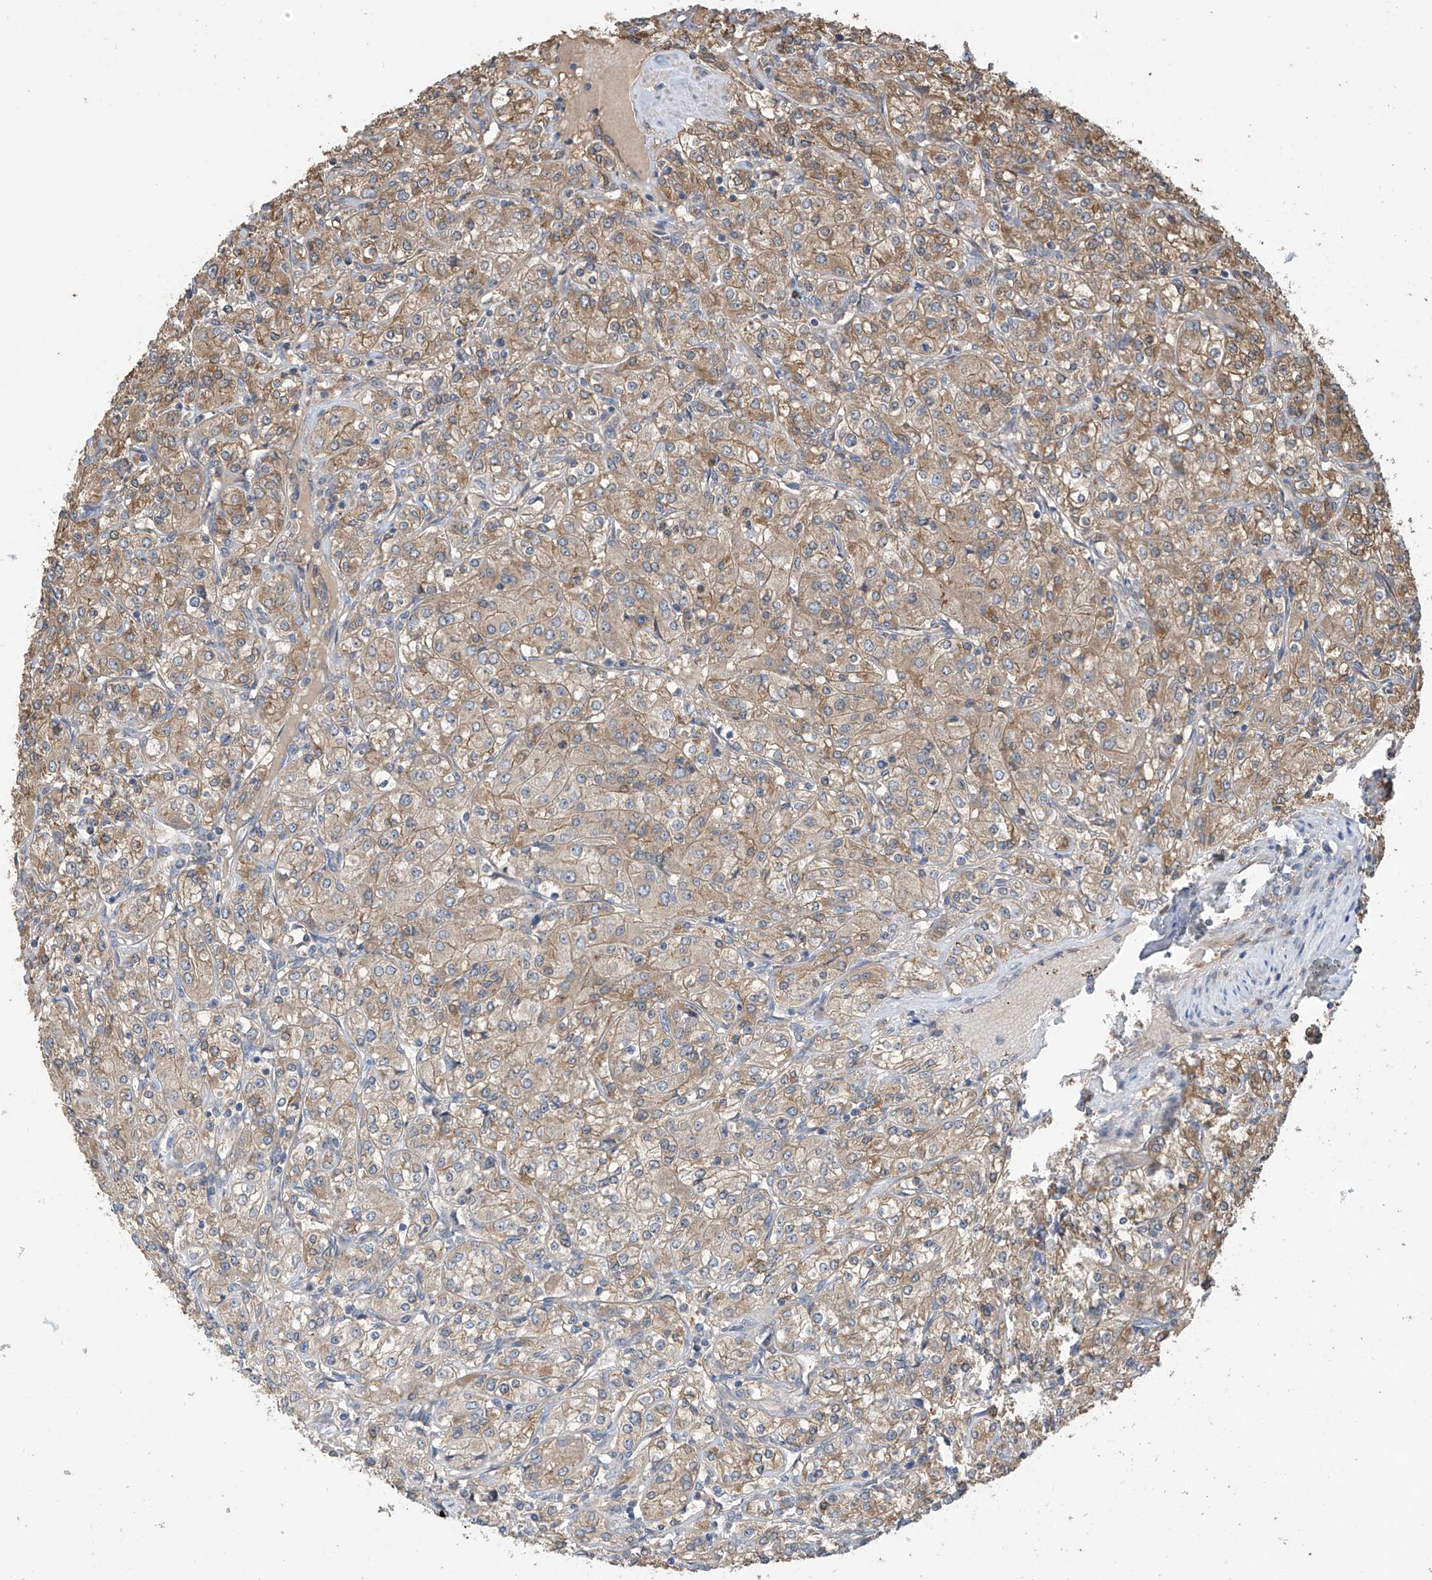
{"staining": {"intensity": "moderate", "quantity": "25%-75%", "location": "cytoplasmic/membranous"}, "tissue": "renal cancer", "cell_type": "Tumor cells", "image_type": "cancer", "snomed": [{"axis": "morphology", "description": "Adenocarcinoma, NOS"}, {"axis": "topography", "description": "Kidney"}], "caption": "About 25%-75% of tumor cells in renal cancer (adenocarcinoma) display moderate cytoplasmic/membranous protein staining as visualized by brown immunohistochemical staining.", "gene": "PHACTR4", "patient": {"sex": "male", "age": 77}}